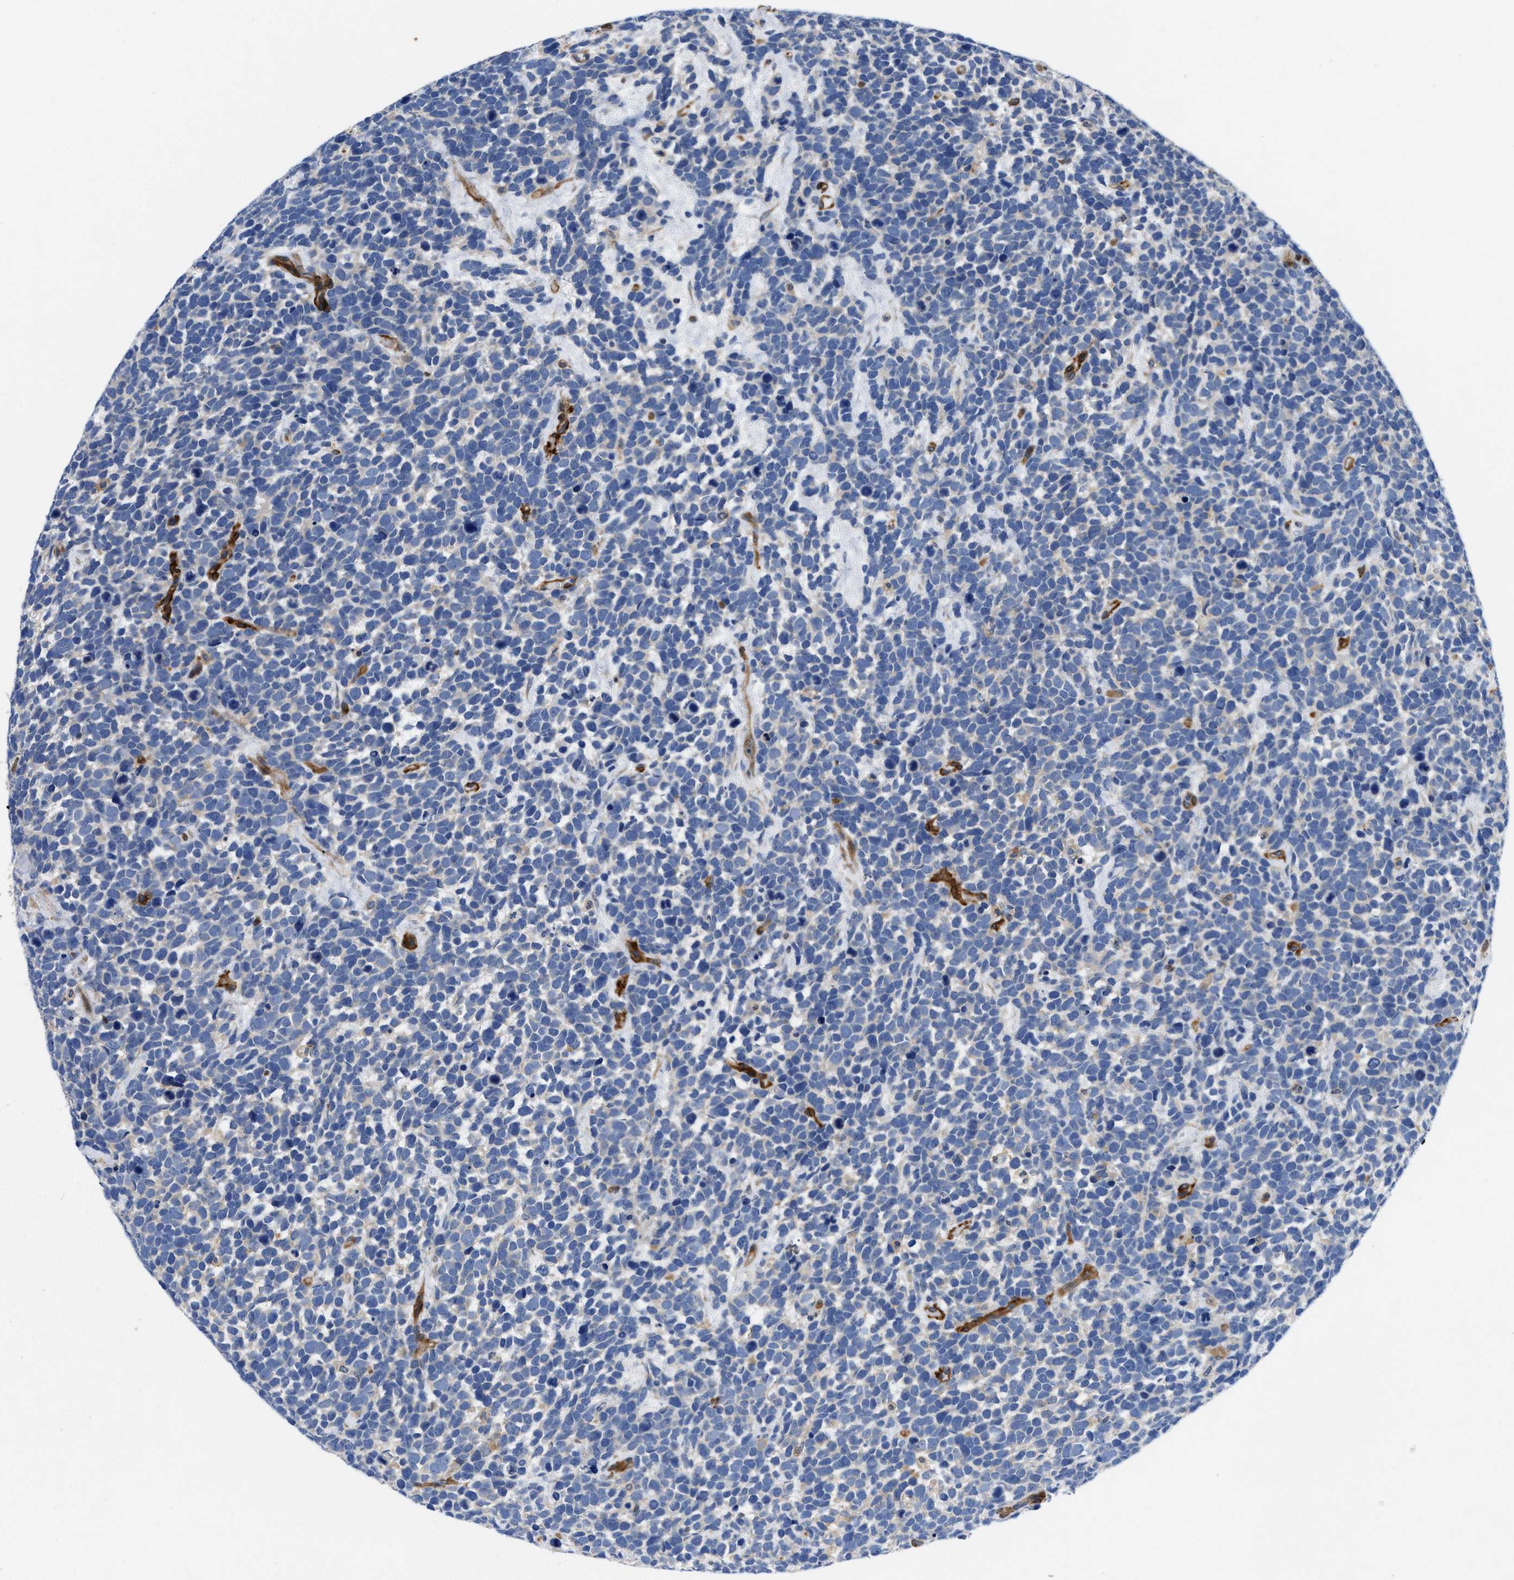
{"staining": {"intensity": "negative", "quantity": "none", "location": "none"}, "tissue": "urothelial cancer", "cell_type": "Tumor cells", "image_type": "cancer", "snomed": [{"axis": "morphology", "description": "Urothelial carcinoma, High grade"}, {"axis": "topography", "description": "Urinary bladder"}], "caption": "Tumor cells show no significant protein expression in urothelial cancer.", "gene": "RAPH1", "patient": {"sex": "female", "age": 82}}